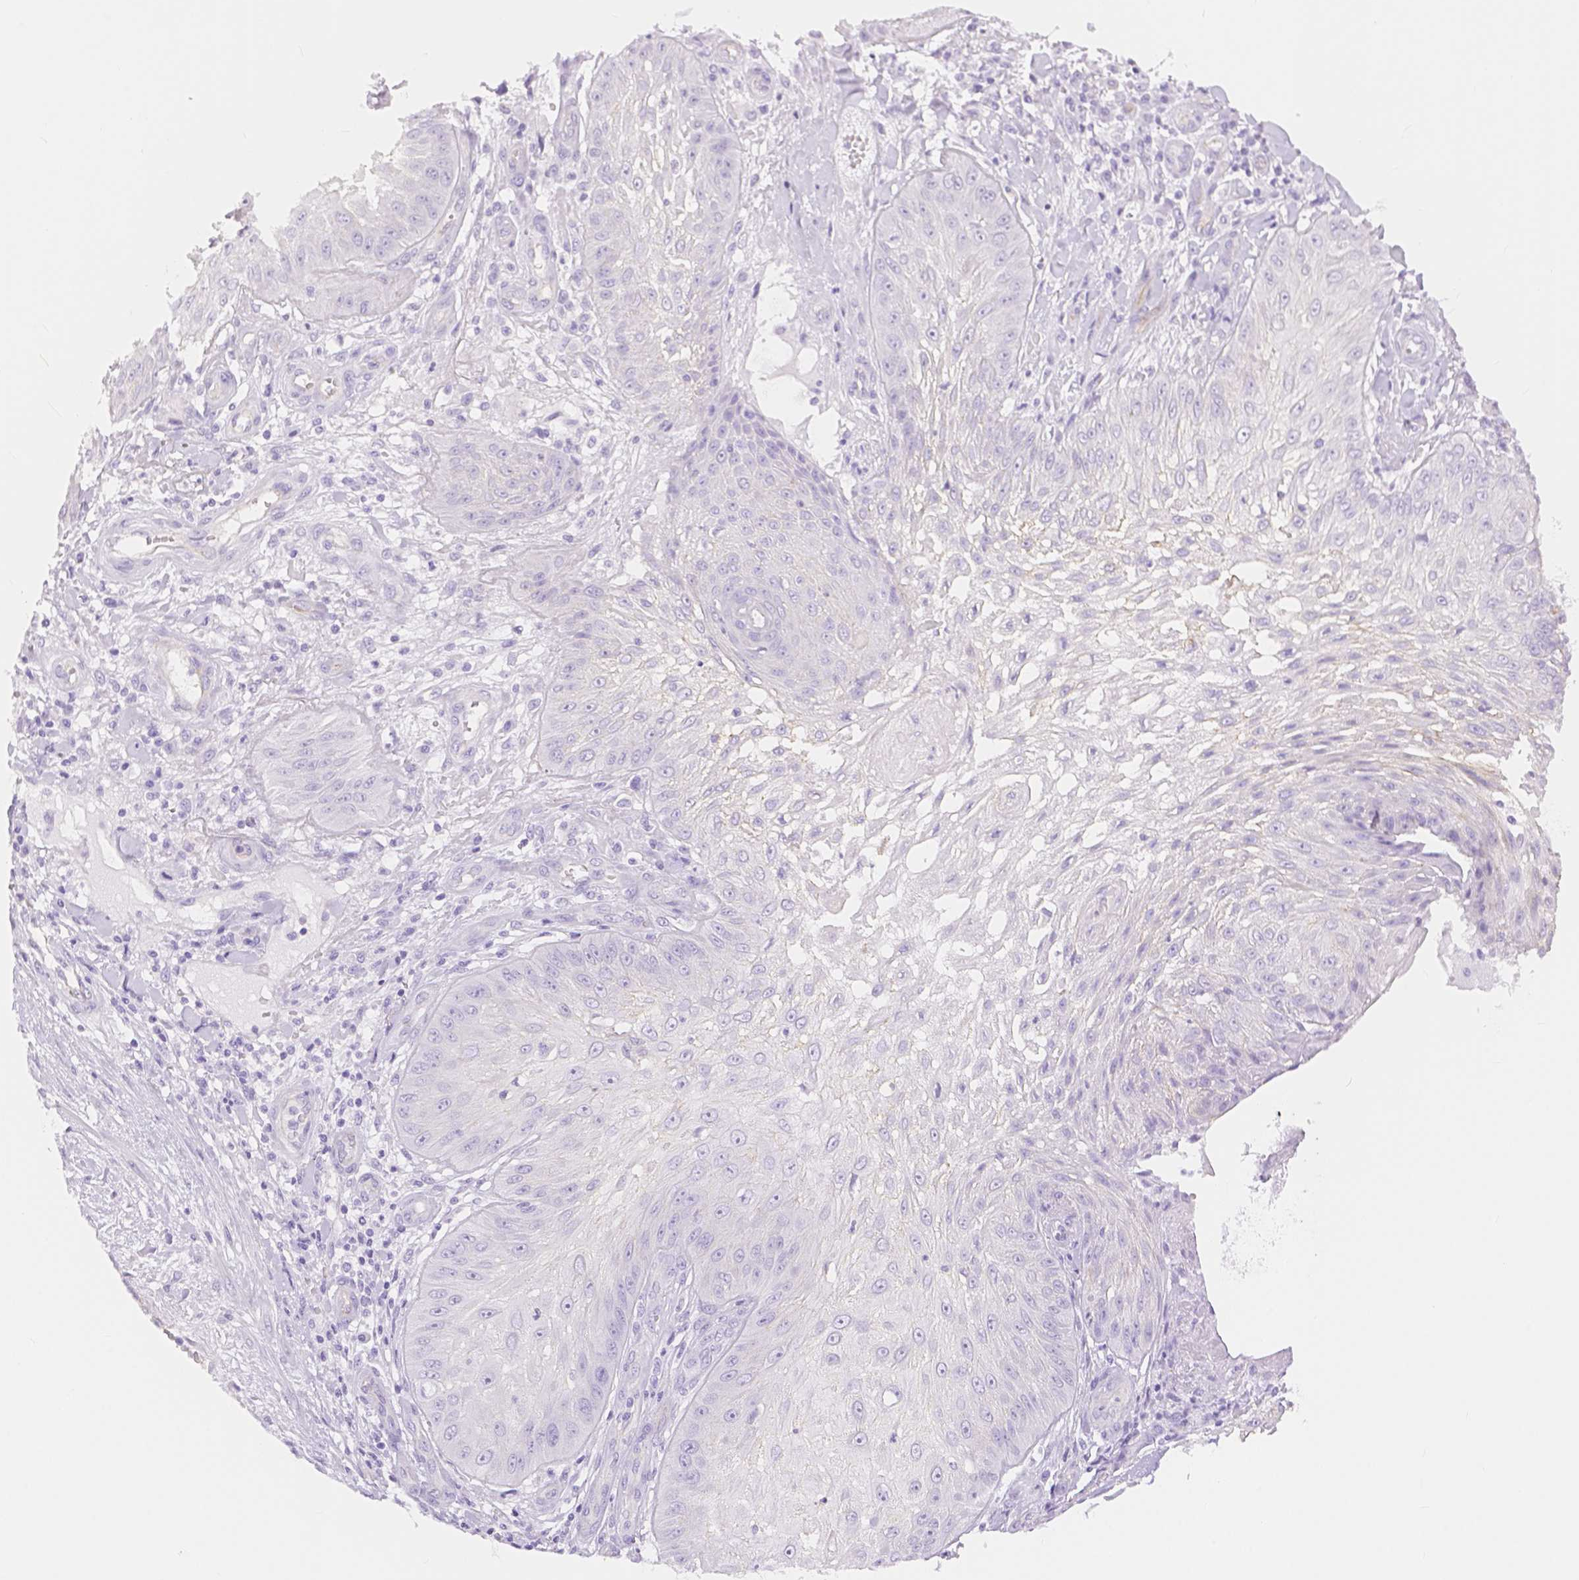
{"staining": {"intensity": "negative", "quantity": "none", "location": "none"}, "tissue": "skin cancer", "cell_type": "Tumor cells", "image_type": "cancer", "snomed": [{"axis": "morphology", "description": "Squamous cell carcinoma, NOS"}, {"axis": "topography", "description": "Skin"}], "caption": "Squamous cell carcinoma (skin) stained for a protein using immunohistochemistry (IHC) reveals no expression tumor cells.", "gene": "SLC27A5", "patient": {"sex": "male", "age": 70}}